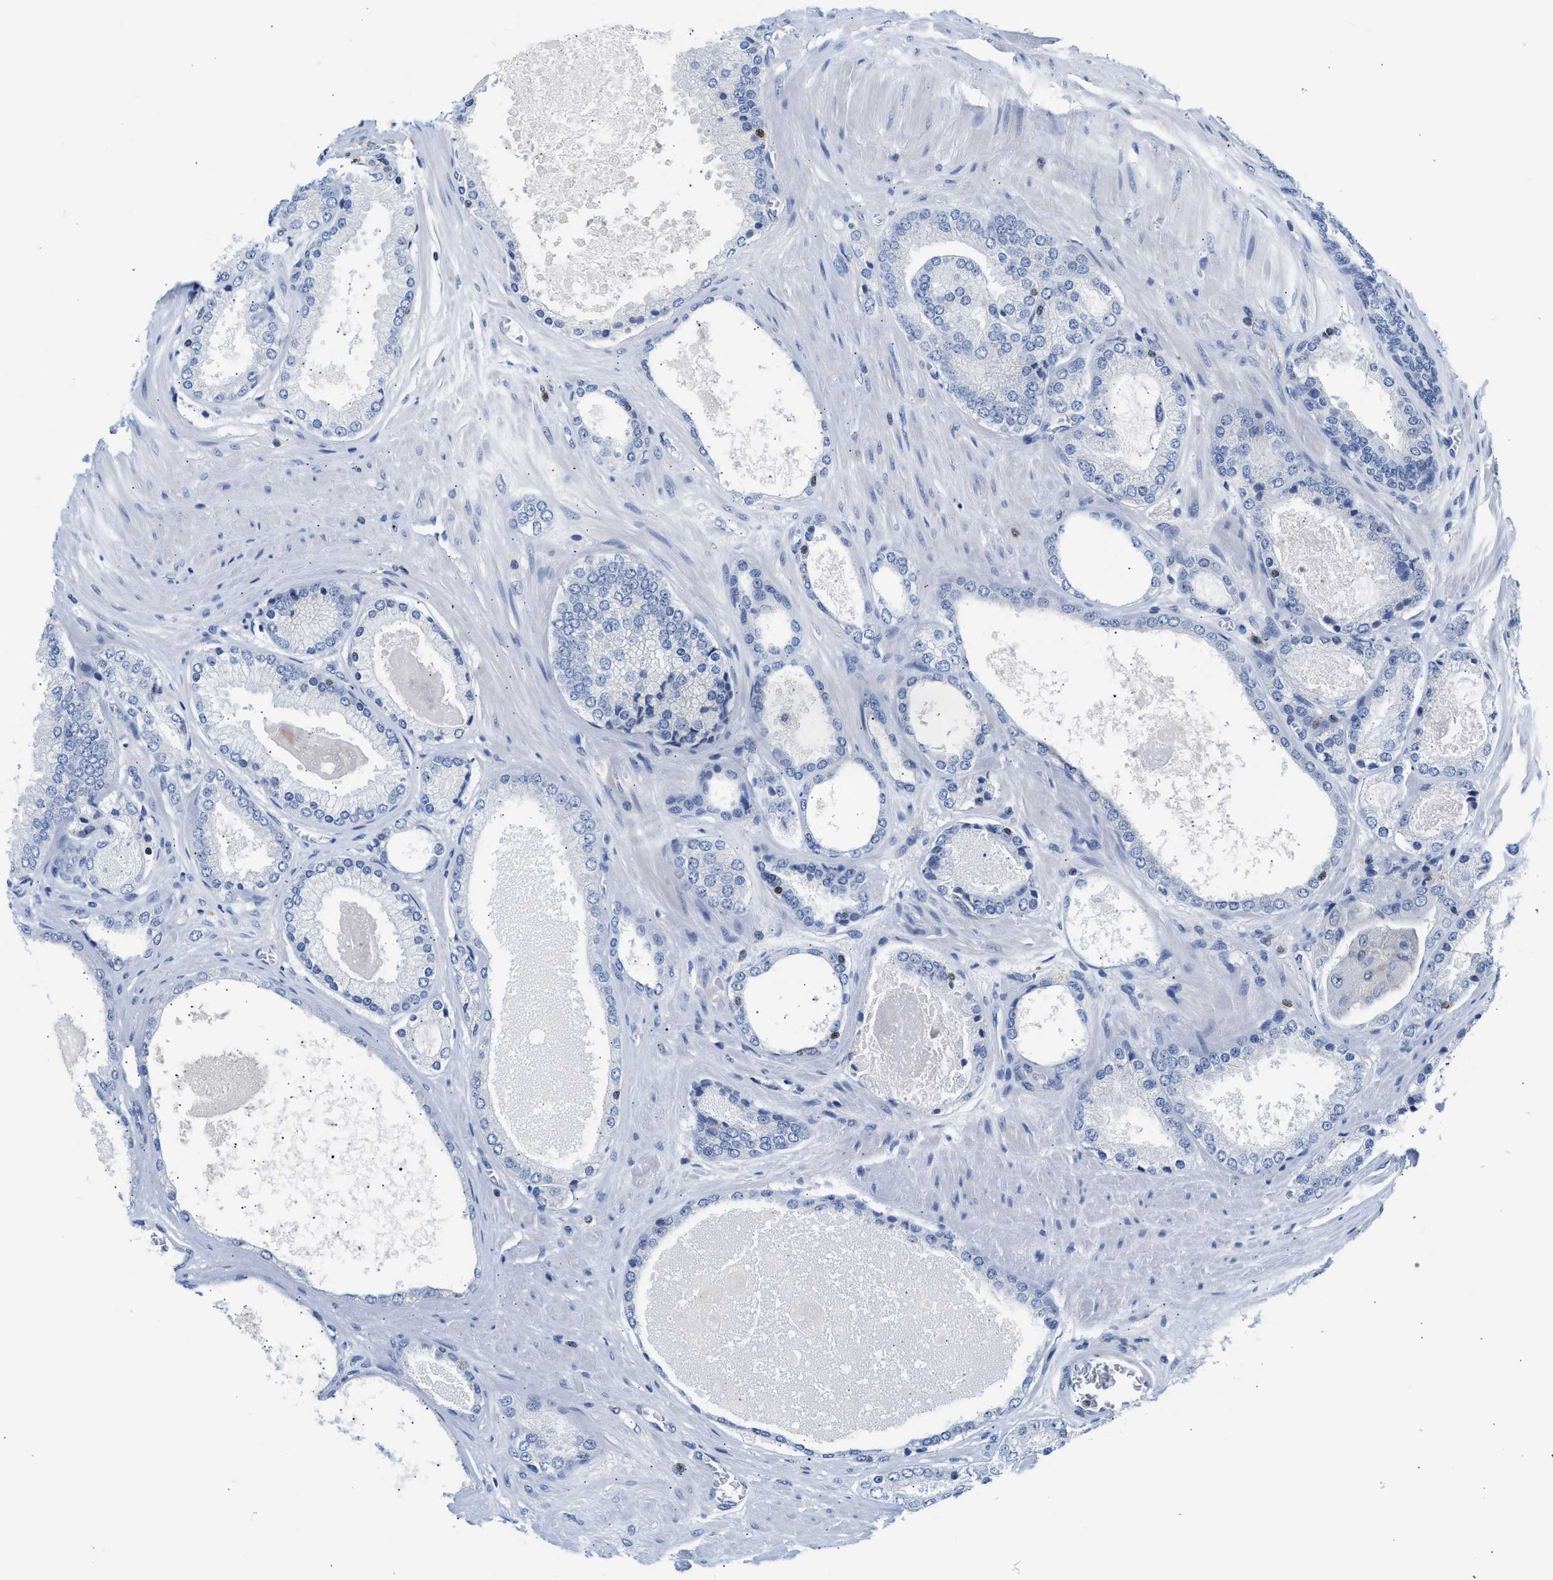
{"staining": {"intensity": "negative", "quantity": "none", "location": "none"}, "tissue": "prostate cancer", "cell_type": "Tumor cells", "image_type": "cancer", "snomed": [{"axis": "morphology", "description": "Adenocarcinoma, High grade"}, {"axis": "topography", "description": "Prostate"}], "caption": "Immunohistochemistry of human prostate adenocarcinoma (high-grade) demonstrates no staining in tumor cells.", "gene": "SLIT2", "patient": {"sex": "male", "age": 65}}